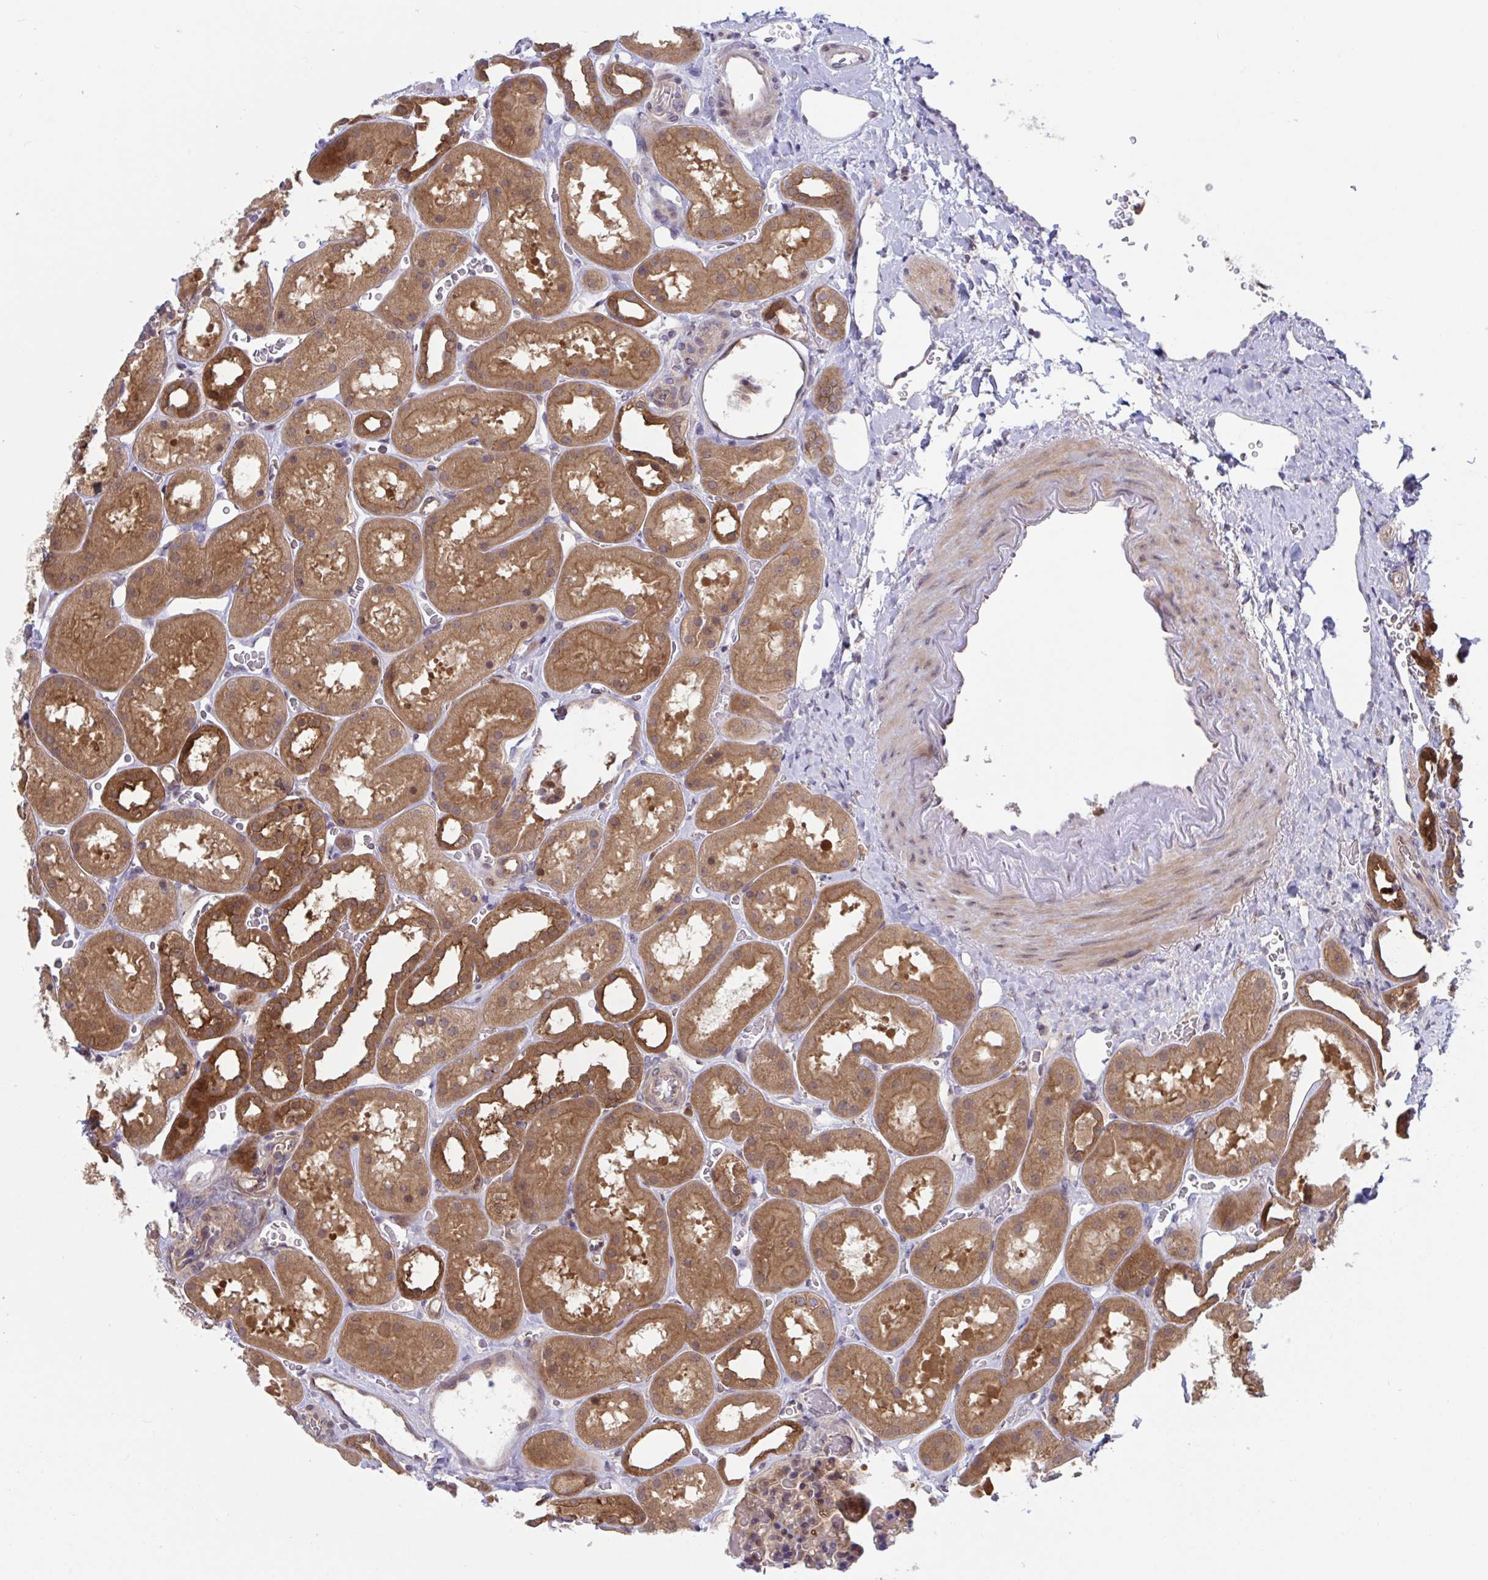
{"staining": {"intensity": "moderate", "quantity": "25%-75%", "location": "cytoplasmic/membranous"}, "tissue": "kidney", "cell_type": "Cells in glomeruli", "image_type": "normal", "snomed": [{"axis": "morphology", "description": "Normal tissue, NOS"}, {"axis": "topography", "description": "Kidney"}], "caption": "High-power microscopy captured an immunohistochemistry micrograph of benign kidney, revealing moderate cytoplasmic/membranous positivity in approximately 25%-75% of cells in glomeruli.", "gene": "LMNTD2", "patient": {"sex": "female", "age": 41}}